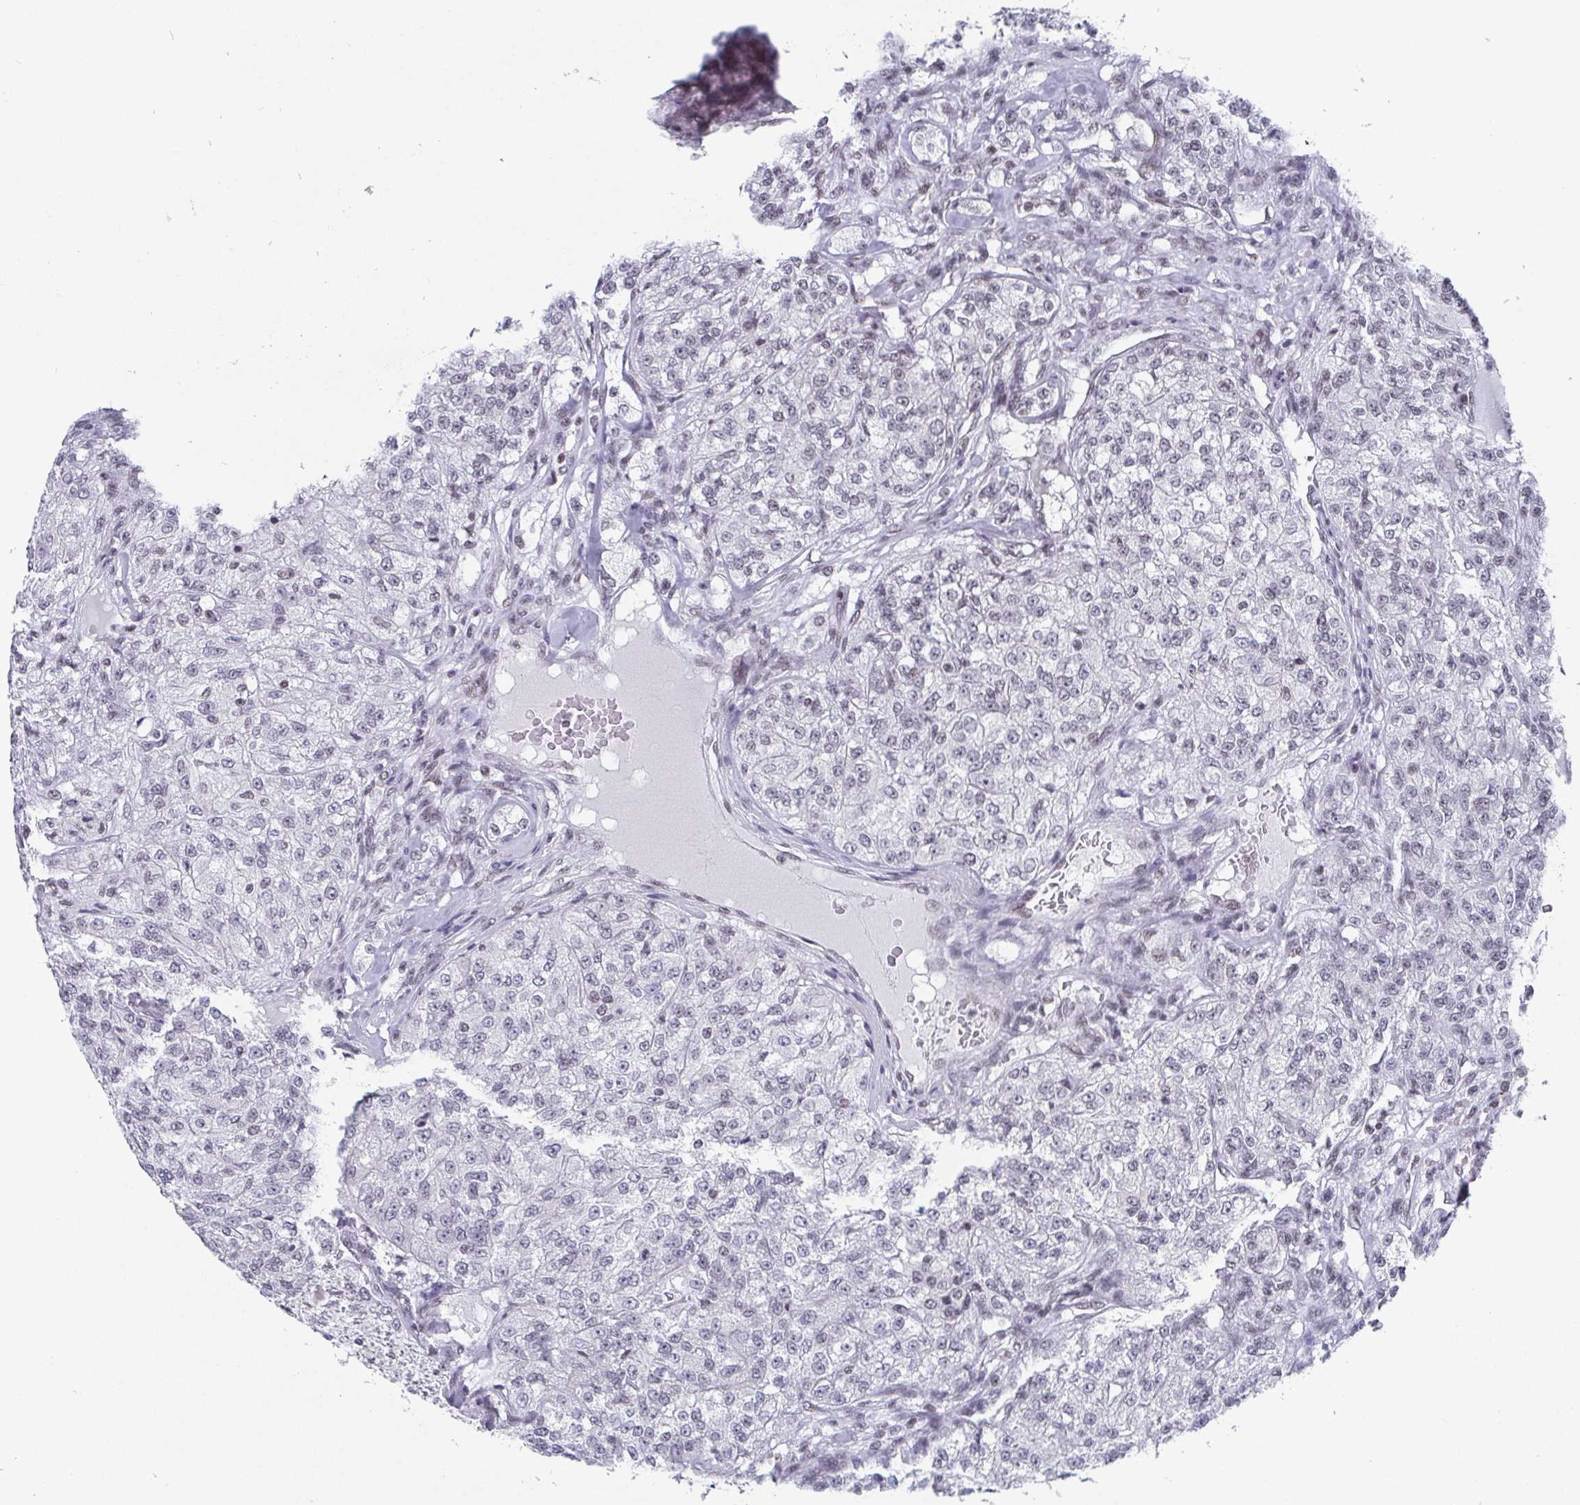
{"staining": {"intensity": "weak", "quantity": "<25%", "location": "nuclear"}, "tissue": "renal cancer", "cell_type": "Tumor cells", "image_type": "cancer", "snomed": [{"axis": "morphology", "description": "Adenocarcinoma, NOS"}, {"axis": "topography", "description": "Kidney"}], "caption": "Tumor cells are negative for brown protein staining in renal adenocarcinoma.", "gene": "CTCF", "patient": {"sex": "female", "age": 63}}